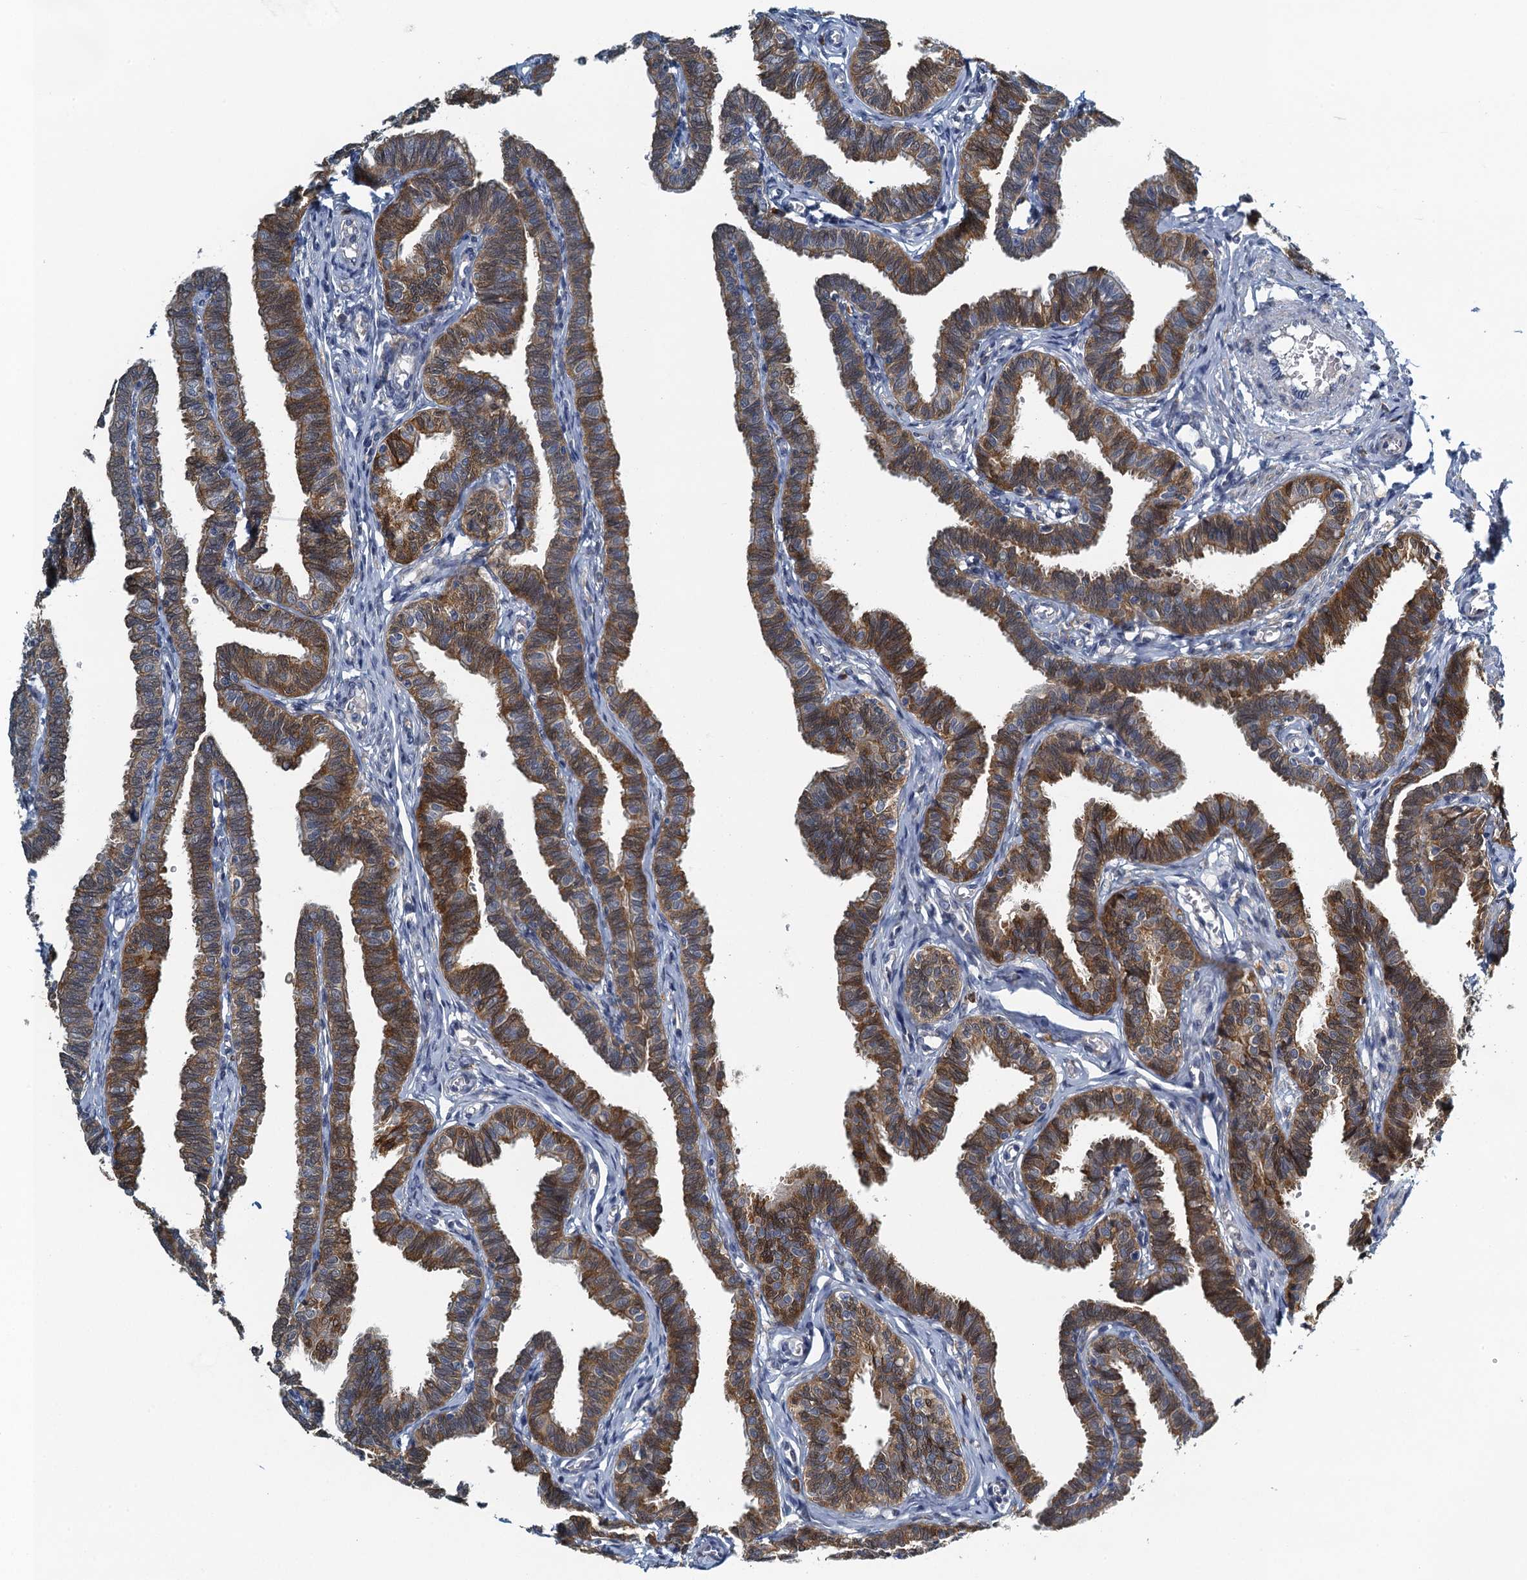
{"staining": {"intensity": "strong", "quantity": ">75%", "location": "cytoplasmic/membranous"}, "tissue": "fallopian tube", "cell_type": "Glandular cells", "image_type": "normal", "snomed": [{"axis": "morphology", "description": "Normal tissue, NOS"}, {"axis": "topography", "description": "Fallopian tube"}, {"axis": "topography", "description": "Ovary"}], "caption": "Brown immunohistochemical staining in benign human fallopian tube displays strong cytoplasmic/membranous staining in approximately >75% of glandular cells.", "gene": "ALG2", "patient": {"sex": "female", "age": 23}}